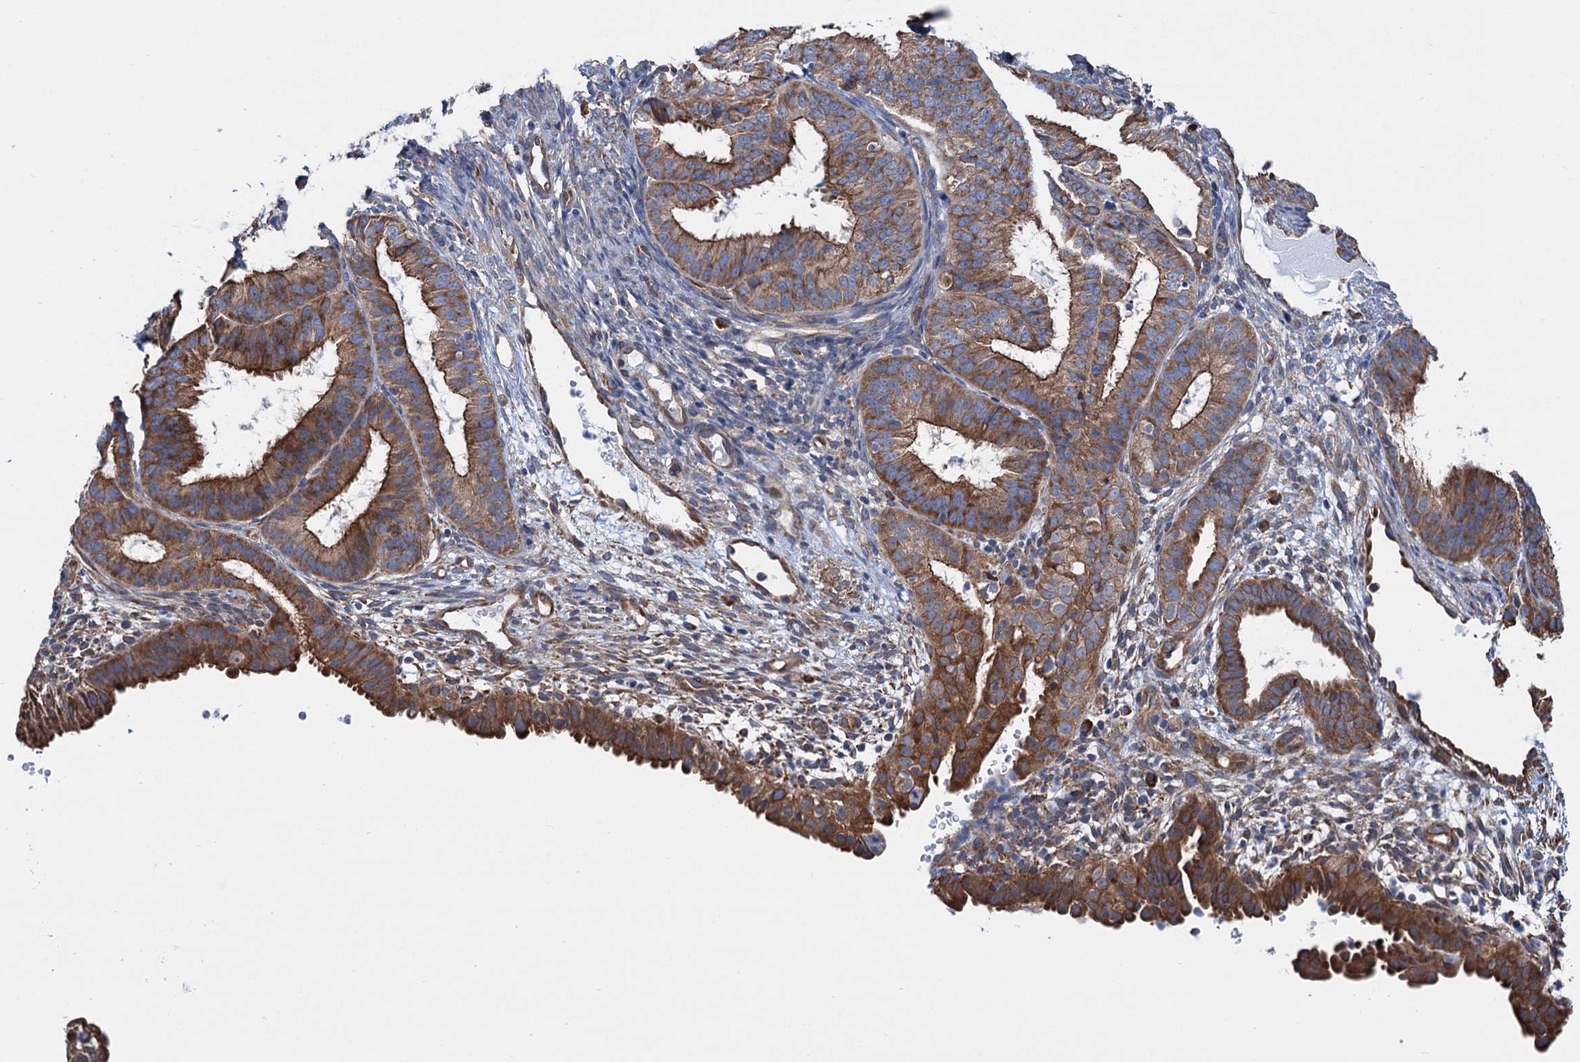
{"staining": {"intensity": "moderate", "quantity": ">75%", "location": "cytoplasmic/membranous"}, "tissue": "endometrial cancer", "cell_type": "Tumor cells", "image_type": "cancer", "snomed": [{"axis": "morphology", "description": "Adenocarcinoma, NOS"}, {"axis": "topography", "description": "Endometrium"}], "caption": "High-magnification brightfield microscopy of endometrial cancer stained with DAB (brown) and counterstained with hematoxylin (blue). tumor cells exhibit moderate cytoplasmic/membranous staining is appreciated in approximately>75% of cells.", "gene": "SLC12A7", "patient": {"sex": "female", "age": 51}}